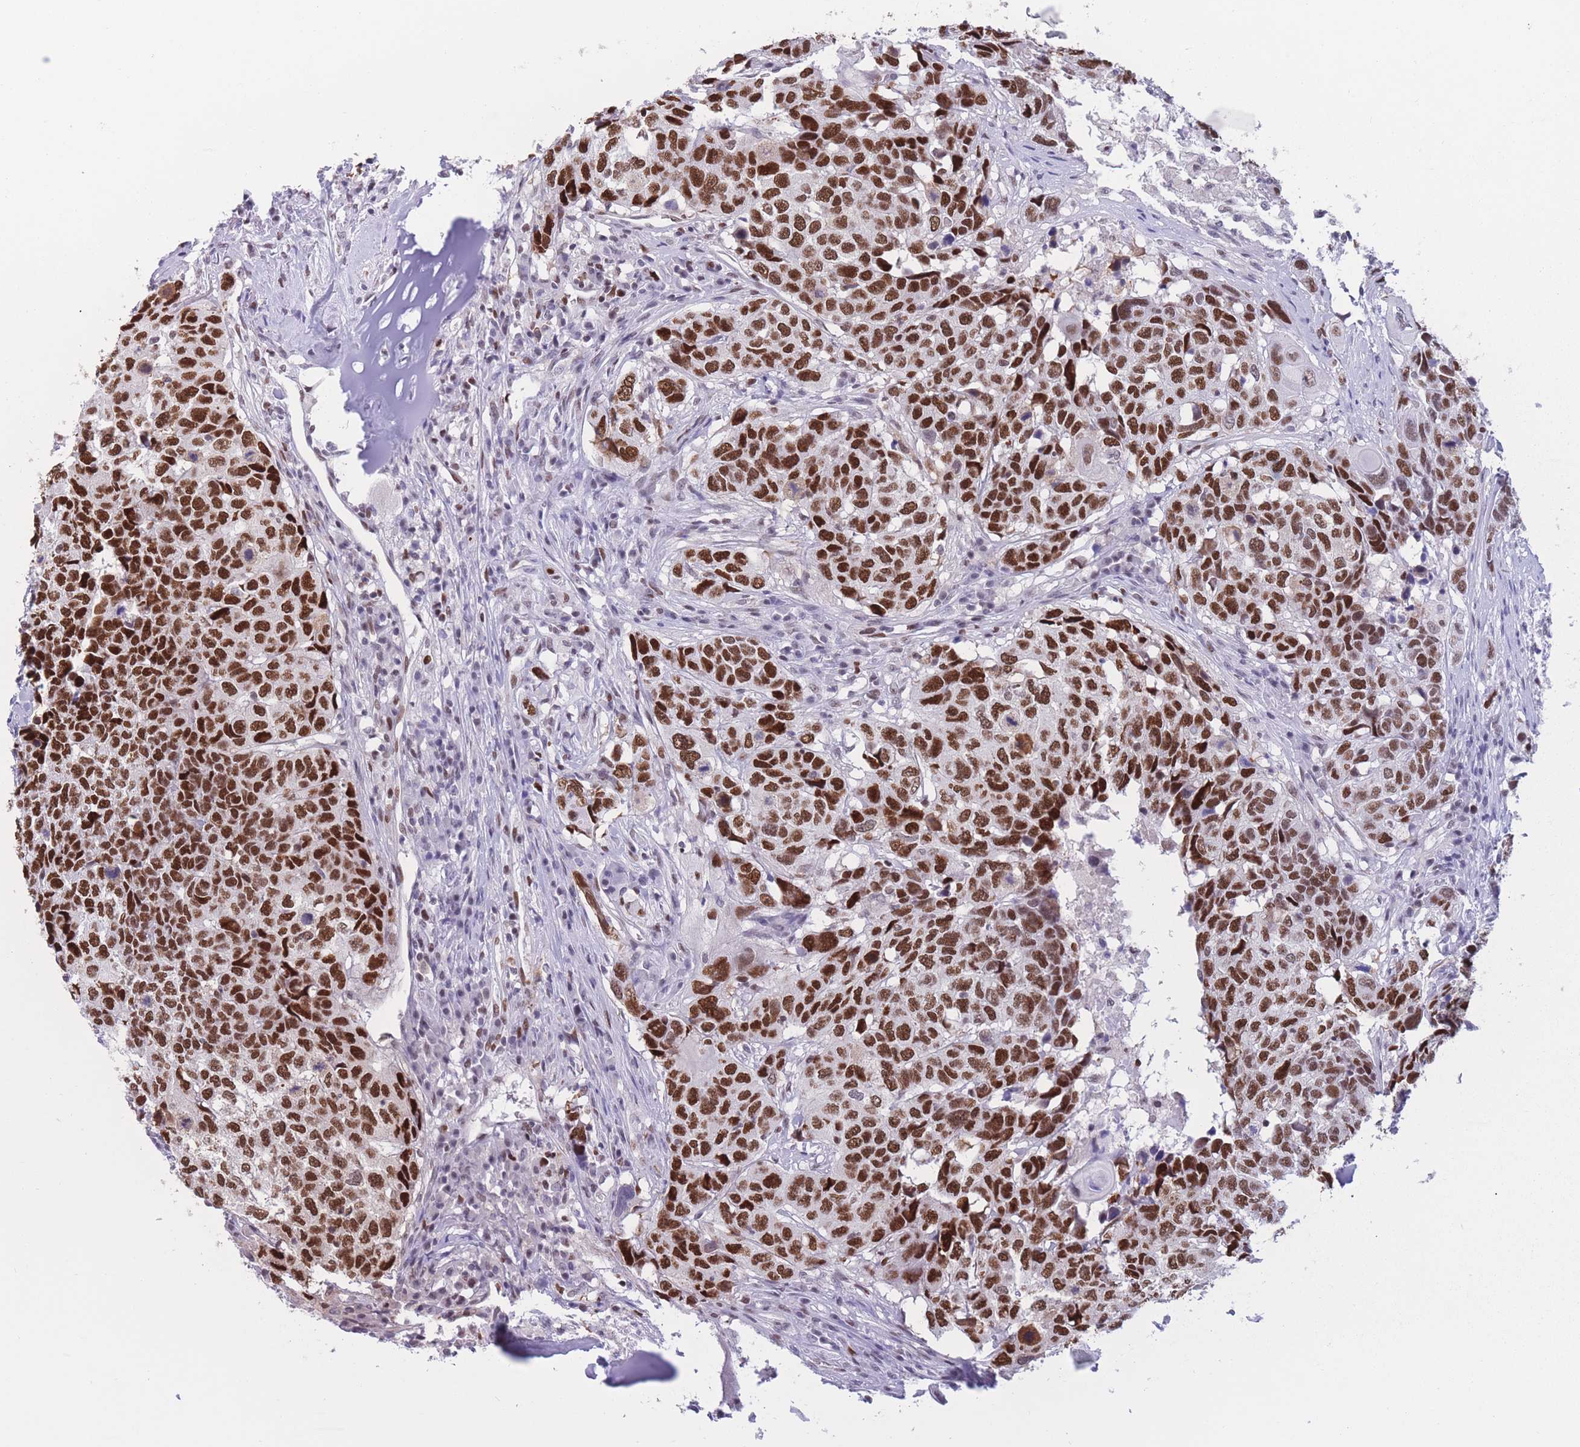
{"staining": {"intensity": "strong", "quantity": ">75%", "location": "nuclear"}, "tissue": "head and neck cancer", "cell_type": "Tumor cells", "image_type": "cancer", "snomed": [{"axis": "morphology", "description": "Squamous cell carcinoma, NOS"}, {"axis": "topography", "description": "Head-Neck"}], "caption": "Immunohistochemical staining of head and neck cancer (squamous cell carcinoma) shows high levels of strong nuclear protein staining in approximately >75% of tumor cells. Using DAB (3,3'-diaminobenzidine) (brown) and hematoxylin (blue) stains, captured at high magnification using brightfield microscopy.", "gene": "NASP", "patient": {"sex": "male", "age": 66}}